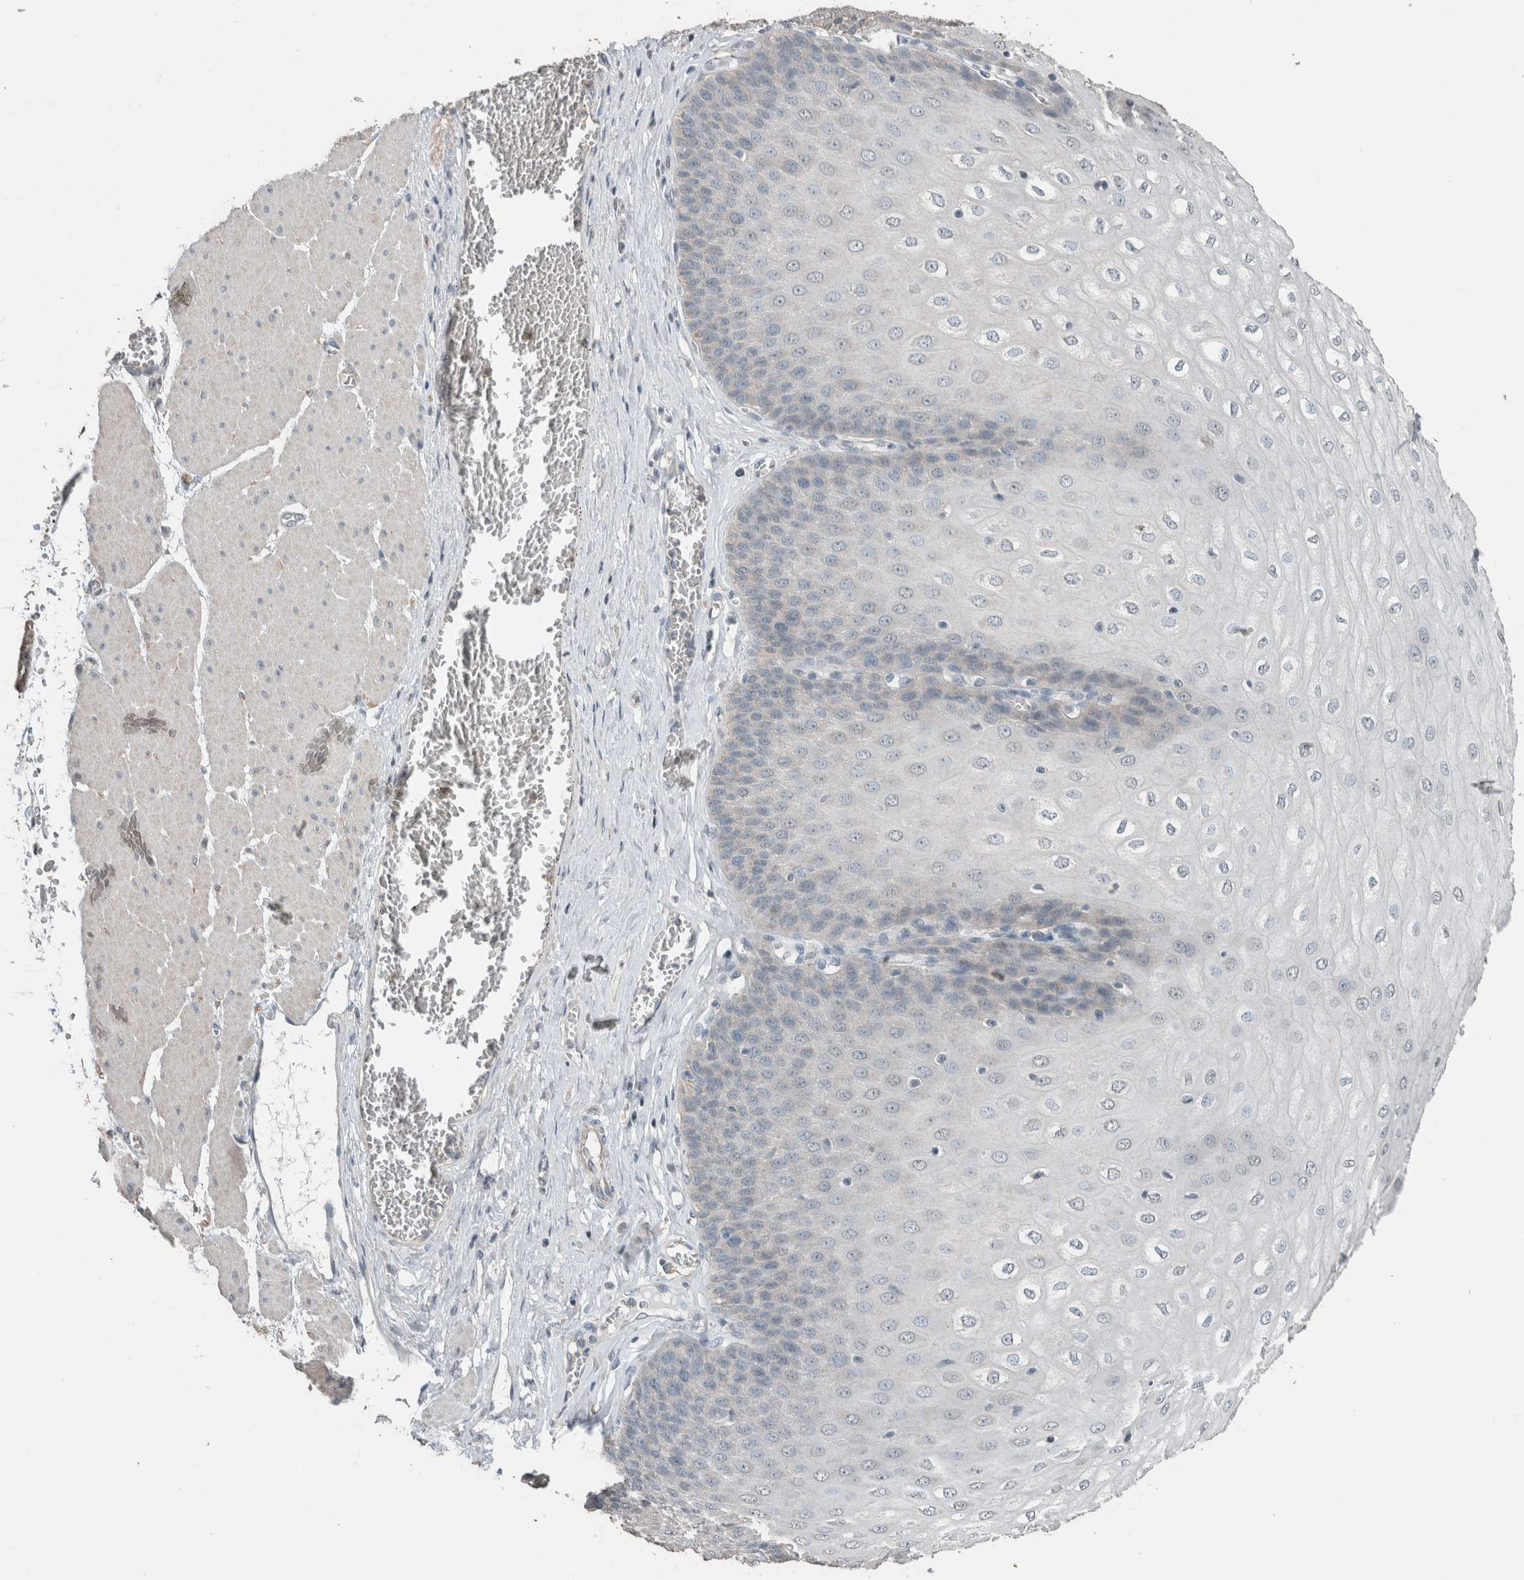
{"staining": {"intensity": "moderate", "quantity": "<25%", "location": "cytoplasmic/membranous"}, "tissue": "esophagus", "cell_type": "Squamous epithelial cells", "image_type": "normal", "snomed": [{"axis": "morphology", "description": "Normal tissue, NOS"}, {"axis": "topography", "description": "Esophagus"}], "caption": "Esophagus stained for a protein (brown) reveals moderate cytoplasmic/membranous positive expression in about <25% of squamous epithelial cells.", "gene": "ACVR2B", "patient": {"sex": "male", "age": 60}}